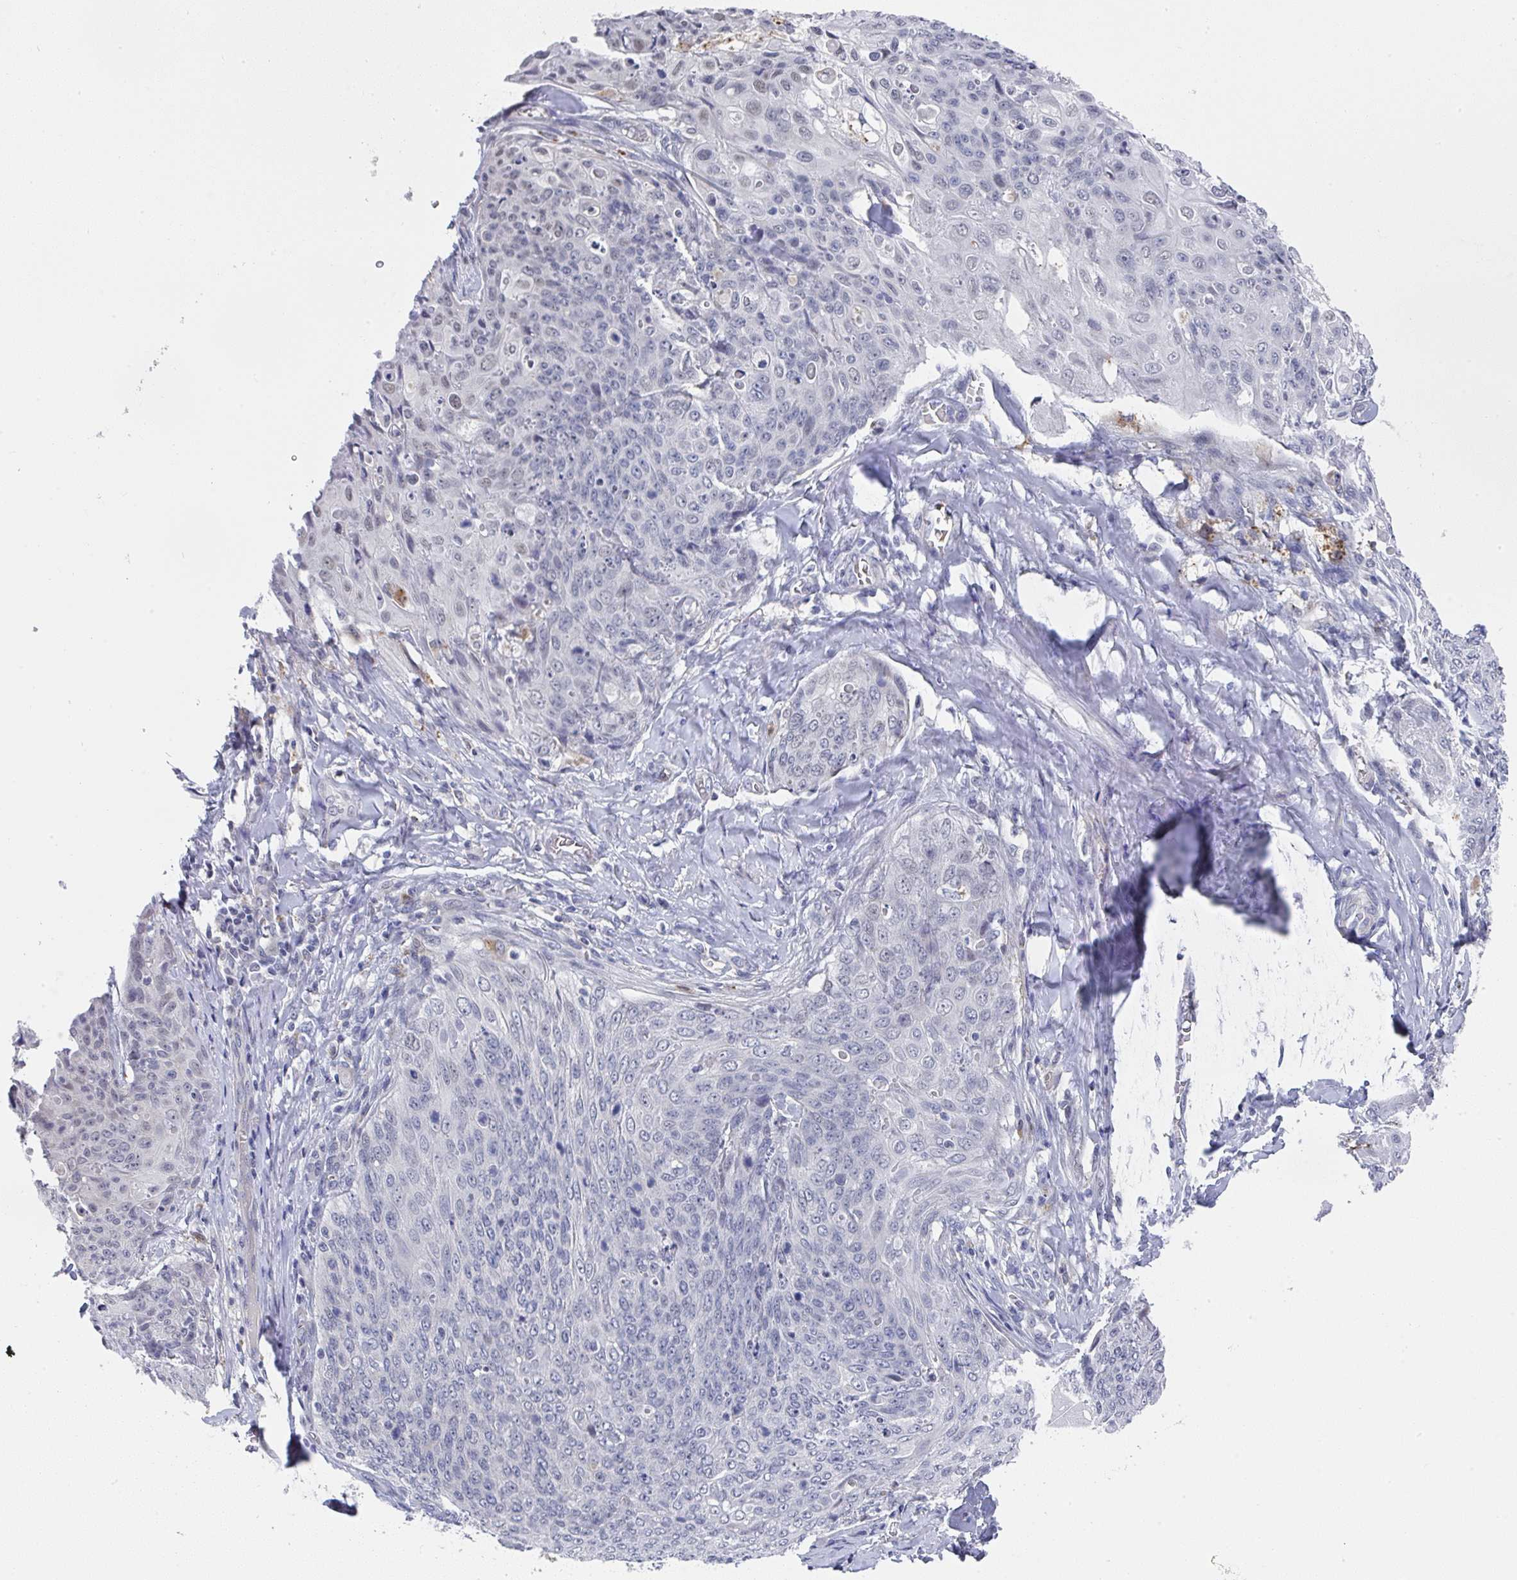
{"staining": {"intensity": "negative", "quantity": "none", "location": "none"}, "tissue": "skin cancer", "cell_type": "Tumor cells", "image_type": "cancer", "snomed": [{"axis": "morphology", "description": "Squamous cell carcinoma, NOS"}, {"axis": "topography", "description": "Skin"}, {"axis": "topography", "description": "Vulva"}], "caption": "The image shows no significant positivity in tumor cells of skin squamous cell carcinoma.", "gene": "NCF1", "patient": {"sex": "female", "age": 85}}